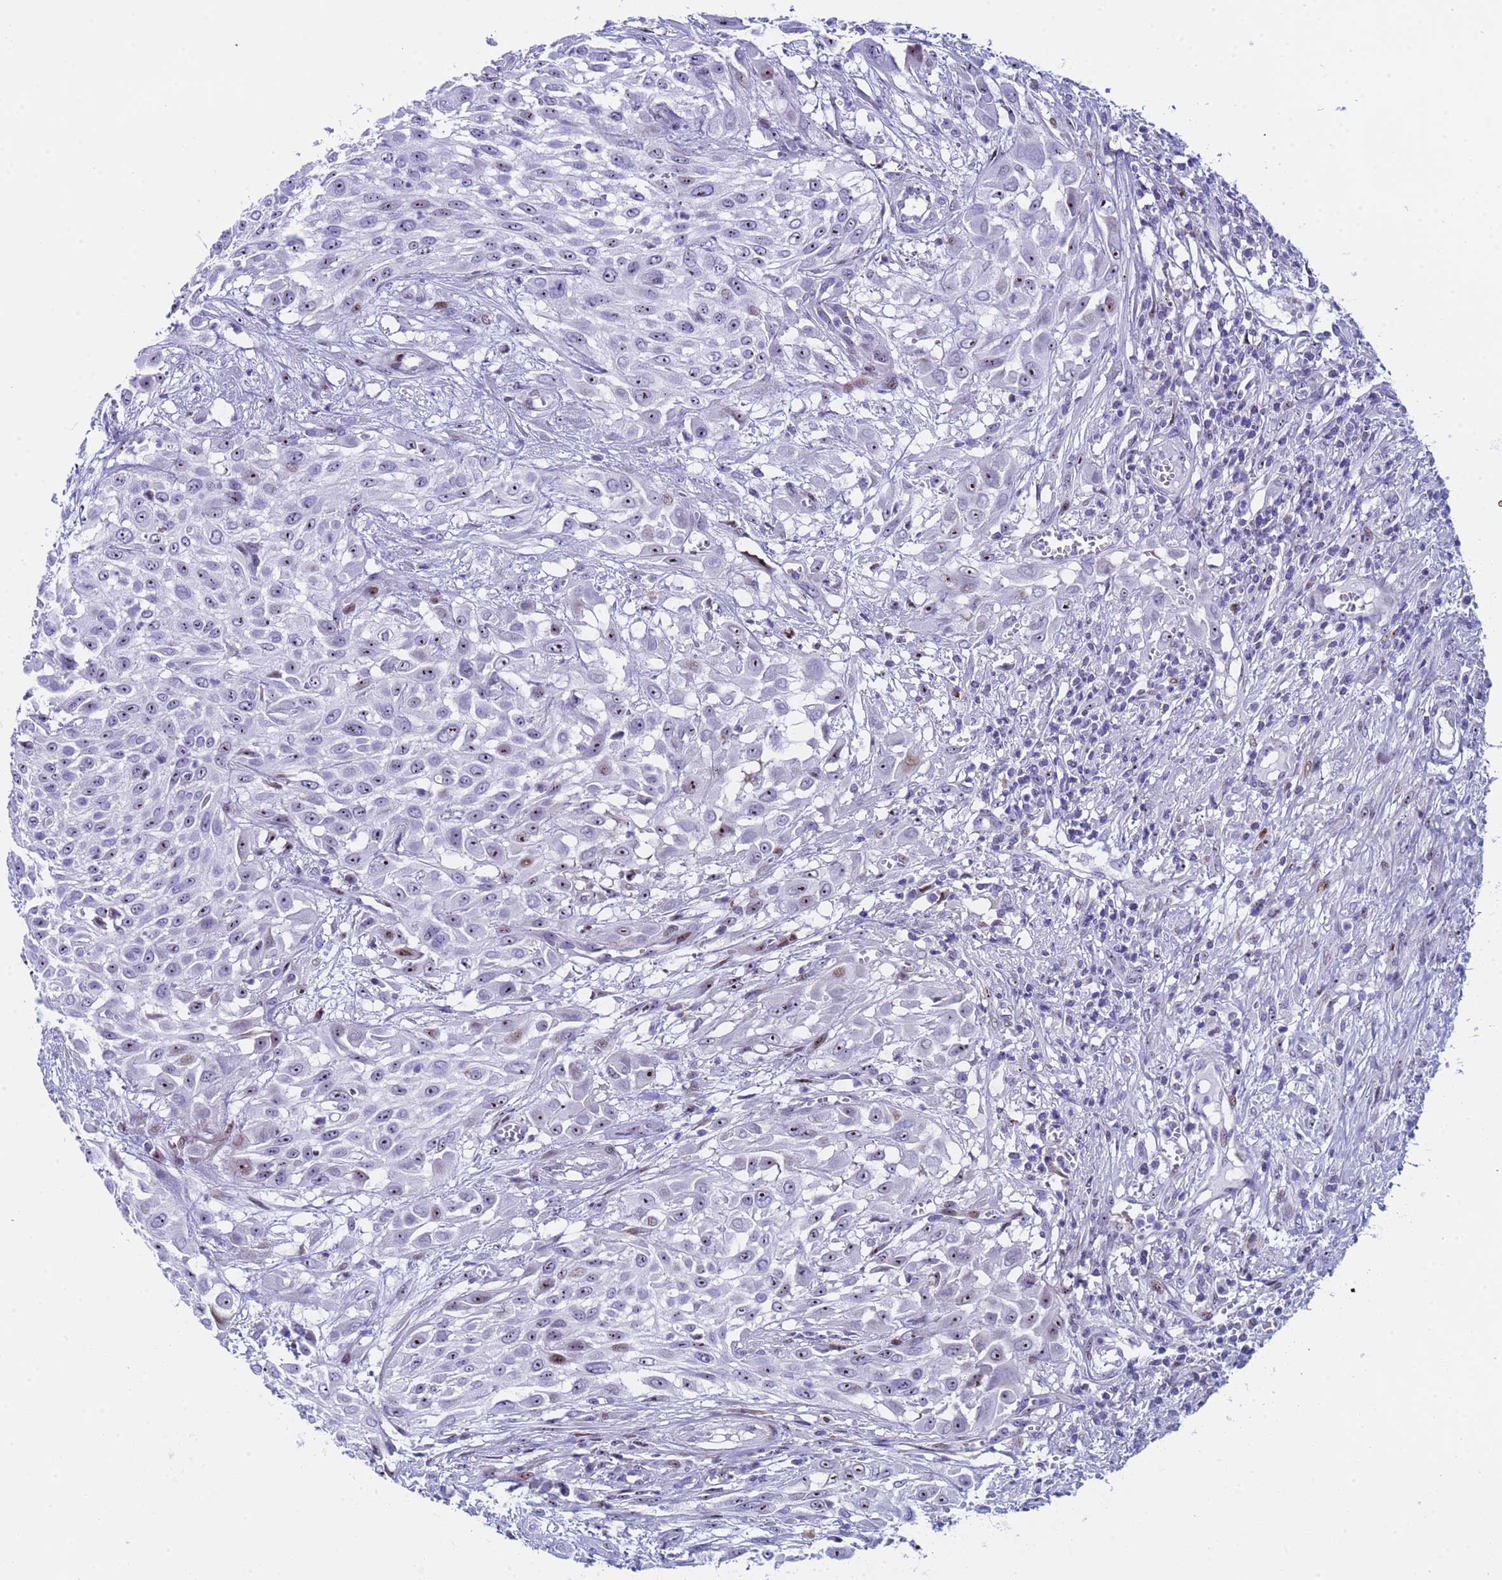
{"staining": {"intensity": "weak", "quantity": "<25%", "location": "nuclear"}, "tissue": "urothelial cancer", "cell_type": "Tumor cells", "image_type": "cancer", "snomed": [{"axis": "morphology", "description": "Urothelial carcinoma, High grade"}, {"axis": "topography", "description": "Urinary bladder"}], "caption": "Human urothelial cancer stained for a protein using immunohistochemistry (IHC) shows no expression in tumor cells.", "gene": "POP5", "patient": {"sex": "male", "age": 57}}